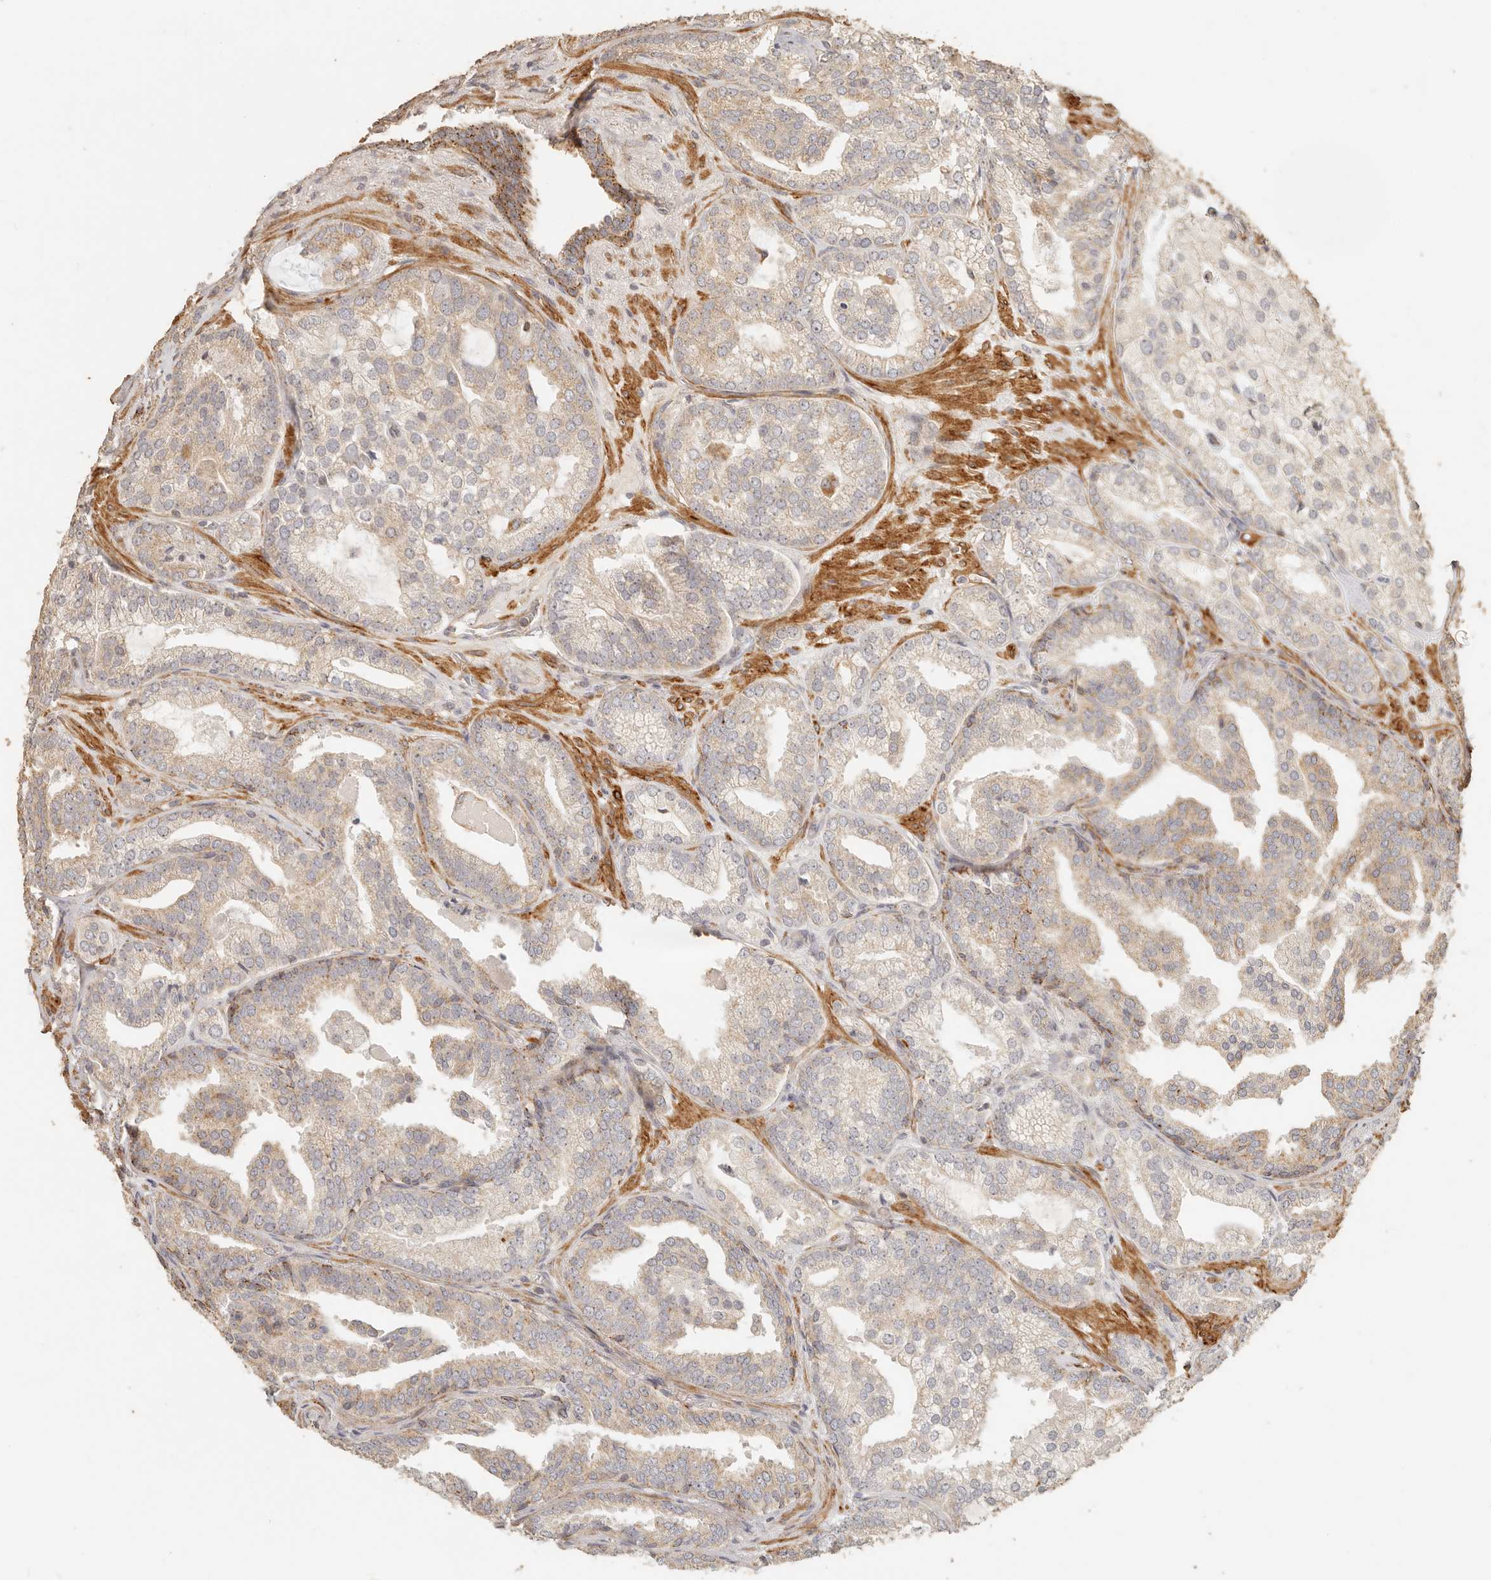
{"staining": {"intensity": "weak", "quantity": "<25%", "location": "cytoplasmic/membranous"}, "tissue": "prostate cancer", "cell_type": "Tumor cells", "image_type": "cancer", "snomed": [{"axis": "morphology", "description": "Normal morphology"}, {"axis": "morphology", "description": "Adenocarcinoma, Low grade"}, {"axis": "topography", "description": "Prostate"}], "caption": "Protein analysis of adenocarcinoma (low-grade) (prostate) exhibits no significant positivity in tumor cells.", "gene": "PTPN22", "patient": {"sex": "male", "age": 72}}